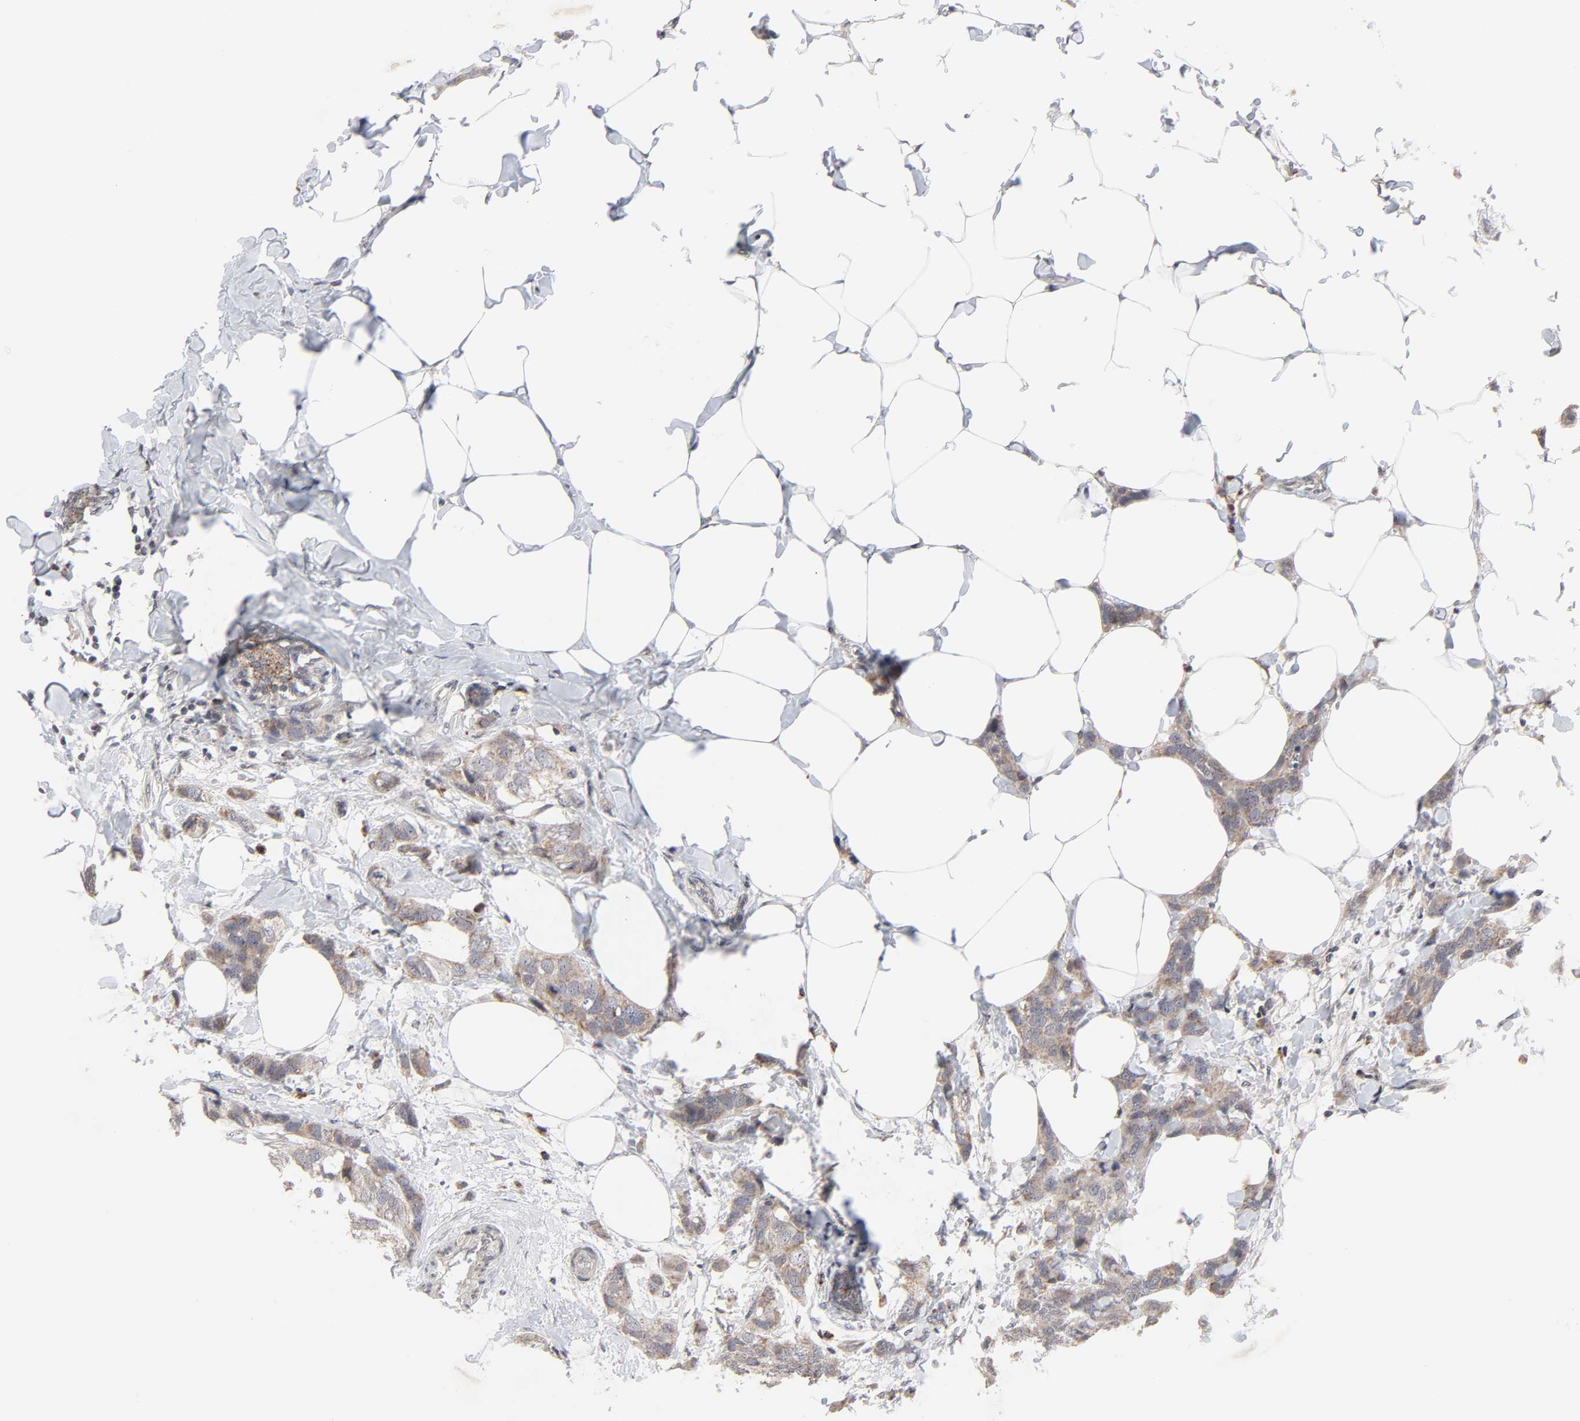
{"staining": {"intensity": "moderate", "quantity": ">75%", "location": "cytoplasmic/membranous"}, "tissue": "breast cancer", "cell_type": "Tumor cells", "image_type": "cancer", "snomed": [{"axis": "morphology", "description": "Normal tissue, NOS"}, {"axis": "morphology", "description": "Duct carcinoma"}, {"axis": "topography", "description": "Breast"}], "caption": "Brown immunohistochemical staining in human breast infiltrating ductal carcinoma shows moderate cytoplasmic/membranous staining in approximately >75% of tumor cells.", "gene": "AUH", "patient": {"sex": "female", "age": 50}}